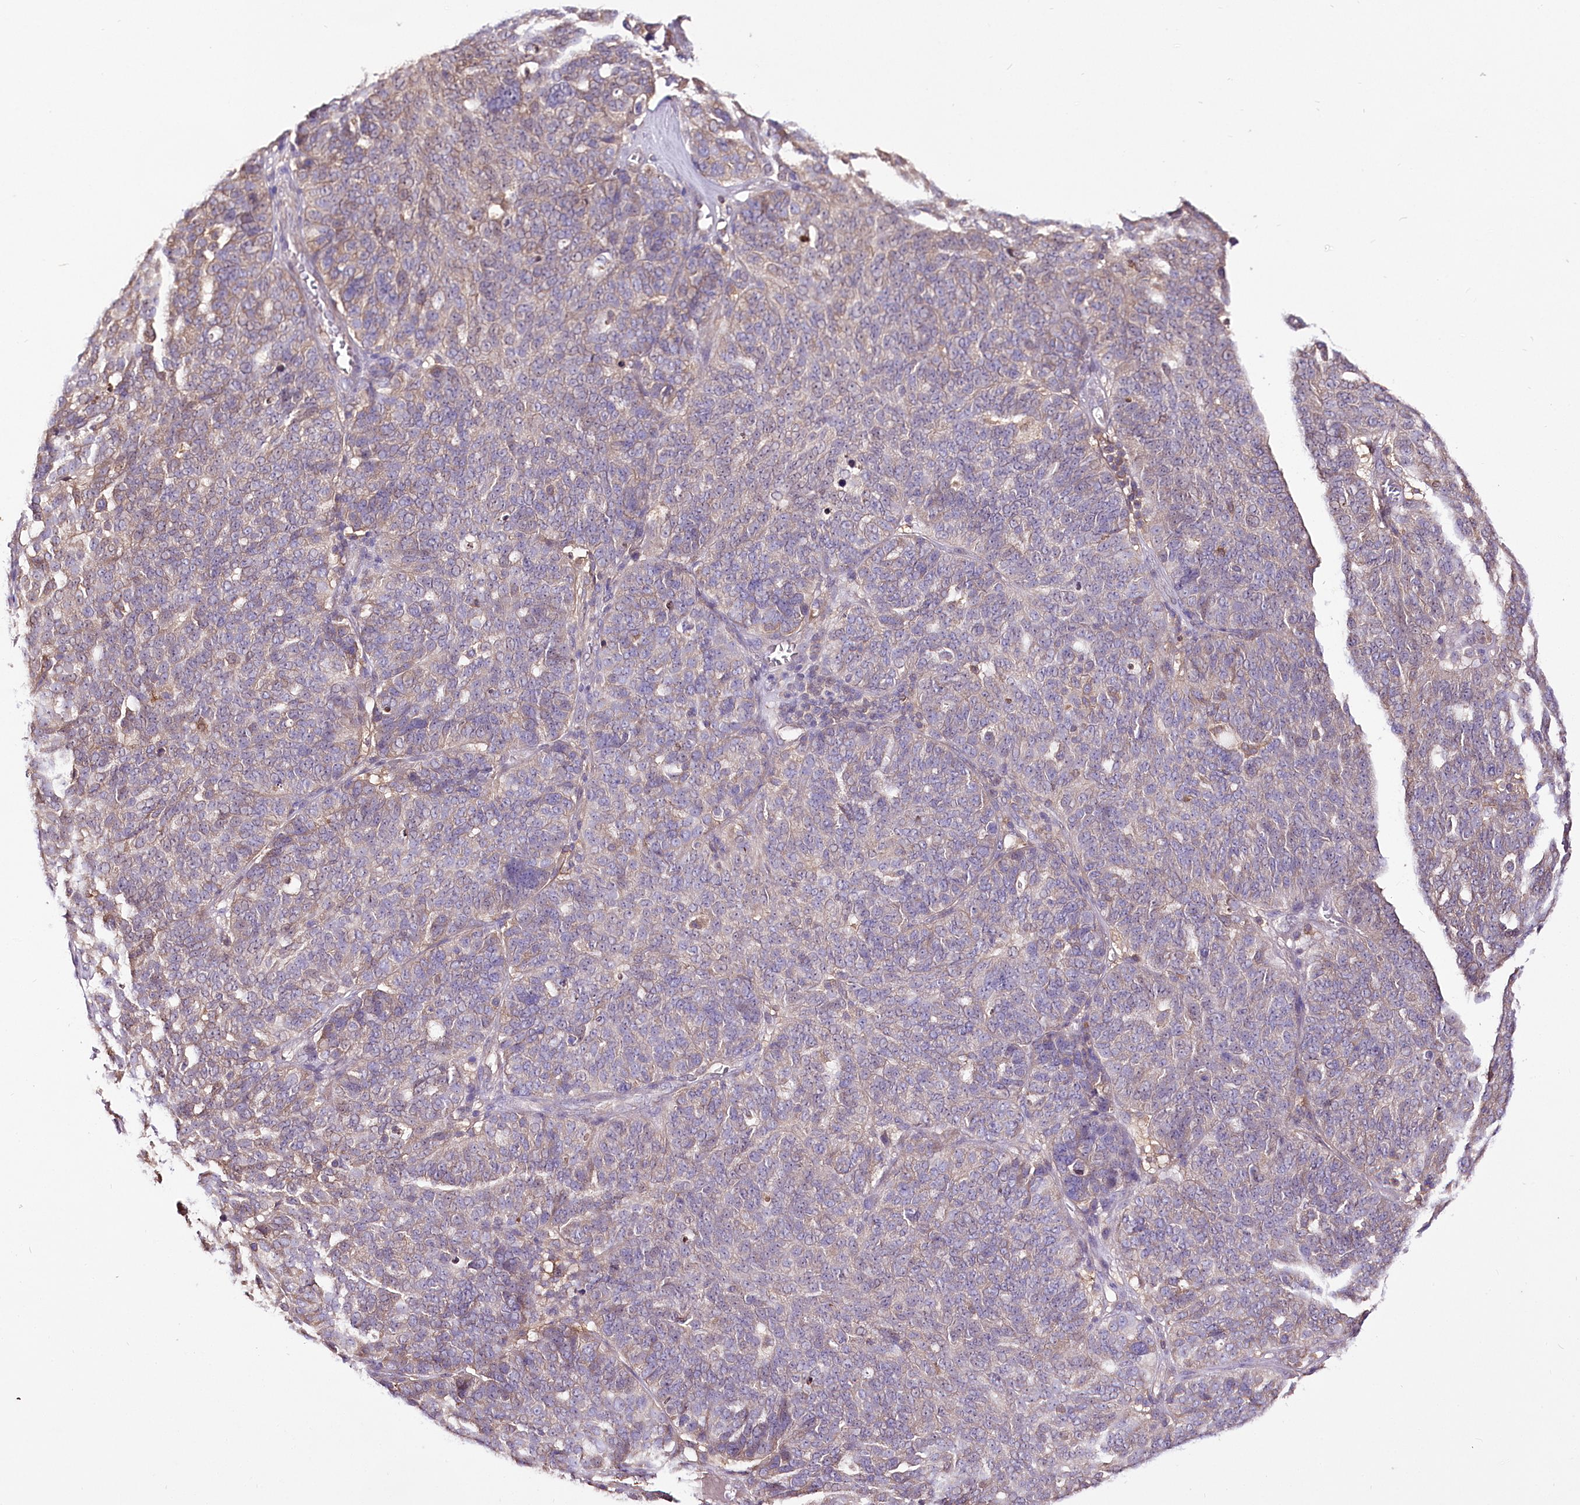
{"staining": {"intensity": "weak", "quantity": "<25%", "location": "cytoplasmic/membranous"}, "tissue": "ovarian cancer", "cell_type": "Tumor cells", "image_type": "cancer", "snomed": [{"axis": "morphology", "description": "Cystadenocarcinoma, serous, NOS"}, {"axis": "topography", "description": "Ovary"}], "caption": "IHC image of ovarian serous cystadenocarcinoma stained for a protein (brown), which exhibits no staining in tumor cells.", "gene": "UGP2", "patient": {"sex": "female", "age": 59}}